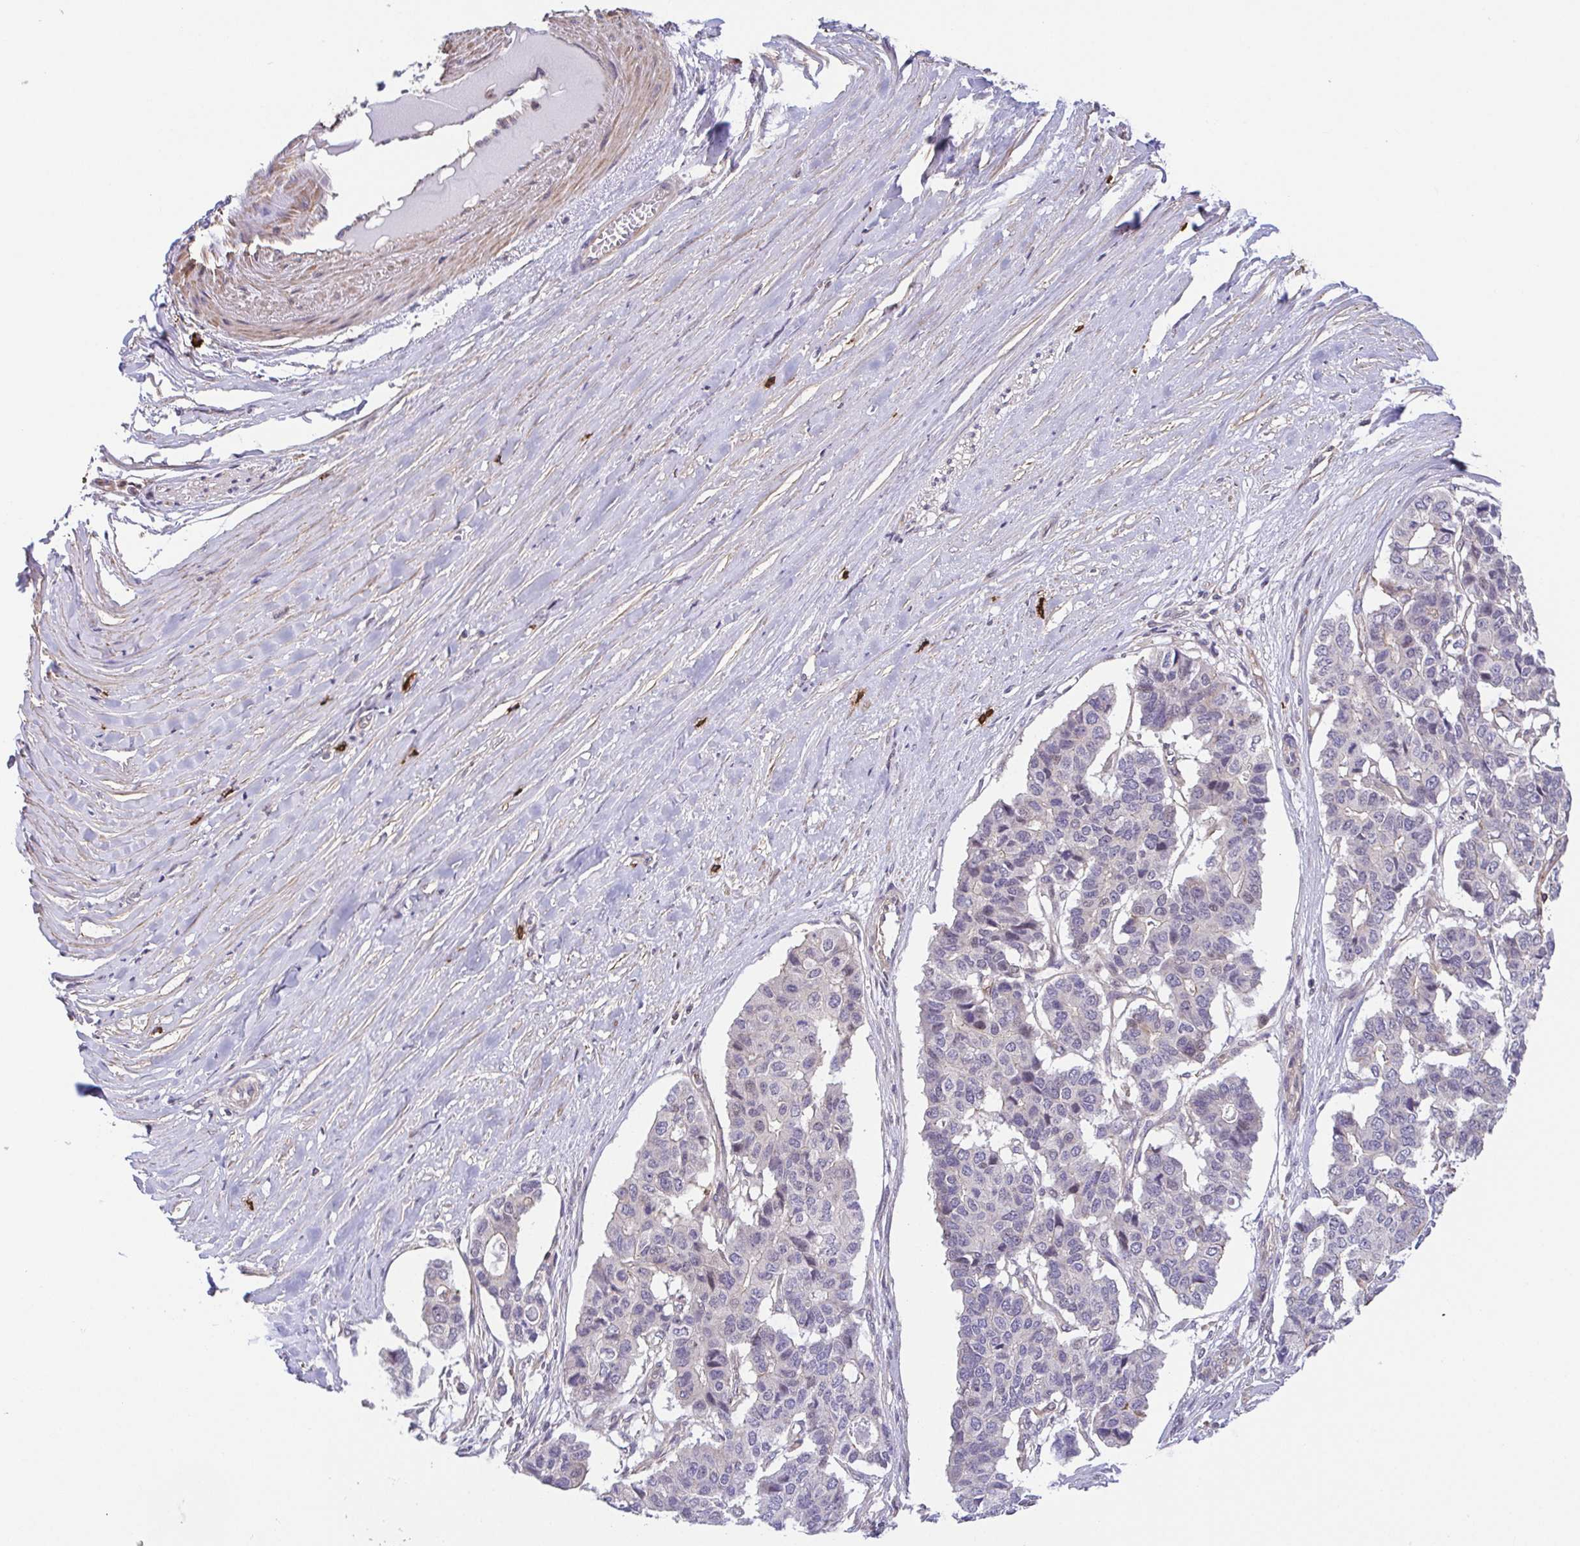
{"staining": {"intensity": "negative", "quantity": "none", "location": "none"}, "tissue": "pancreatic cancer", "cell_type": "Tumor cells", "image_type": "cancer", "snomed": [{"axis": "morphology", "description": "Adenocarcinoma, NOS"}, {"axis": "topography", "description": "Pancreas"}], "caption": "This is a photomicrograph of immunohistochemistry staining of adenocarcinoma (pancreatic), which shows no positivity in tumor cells.", "gene": "PREPL", "patient": {"sex": "male", "age": 50}}